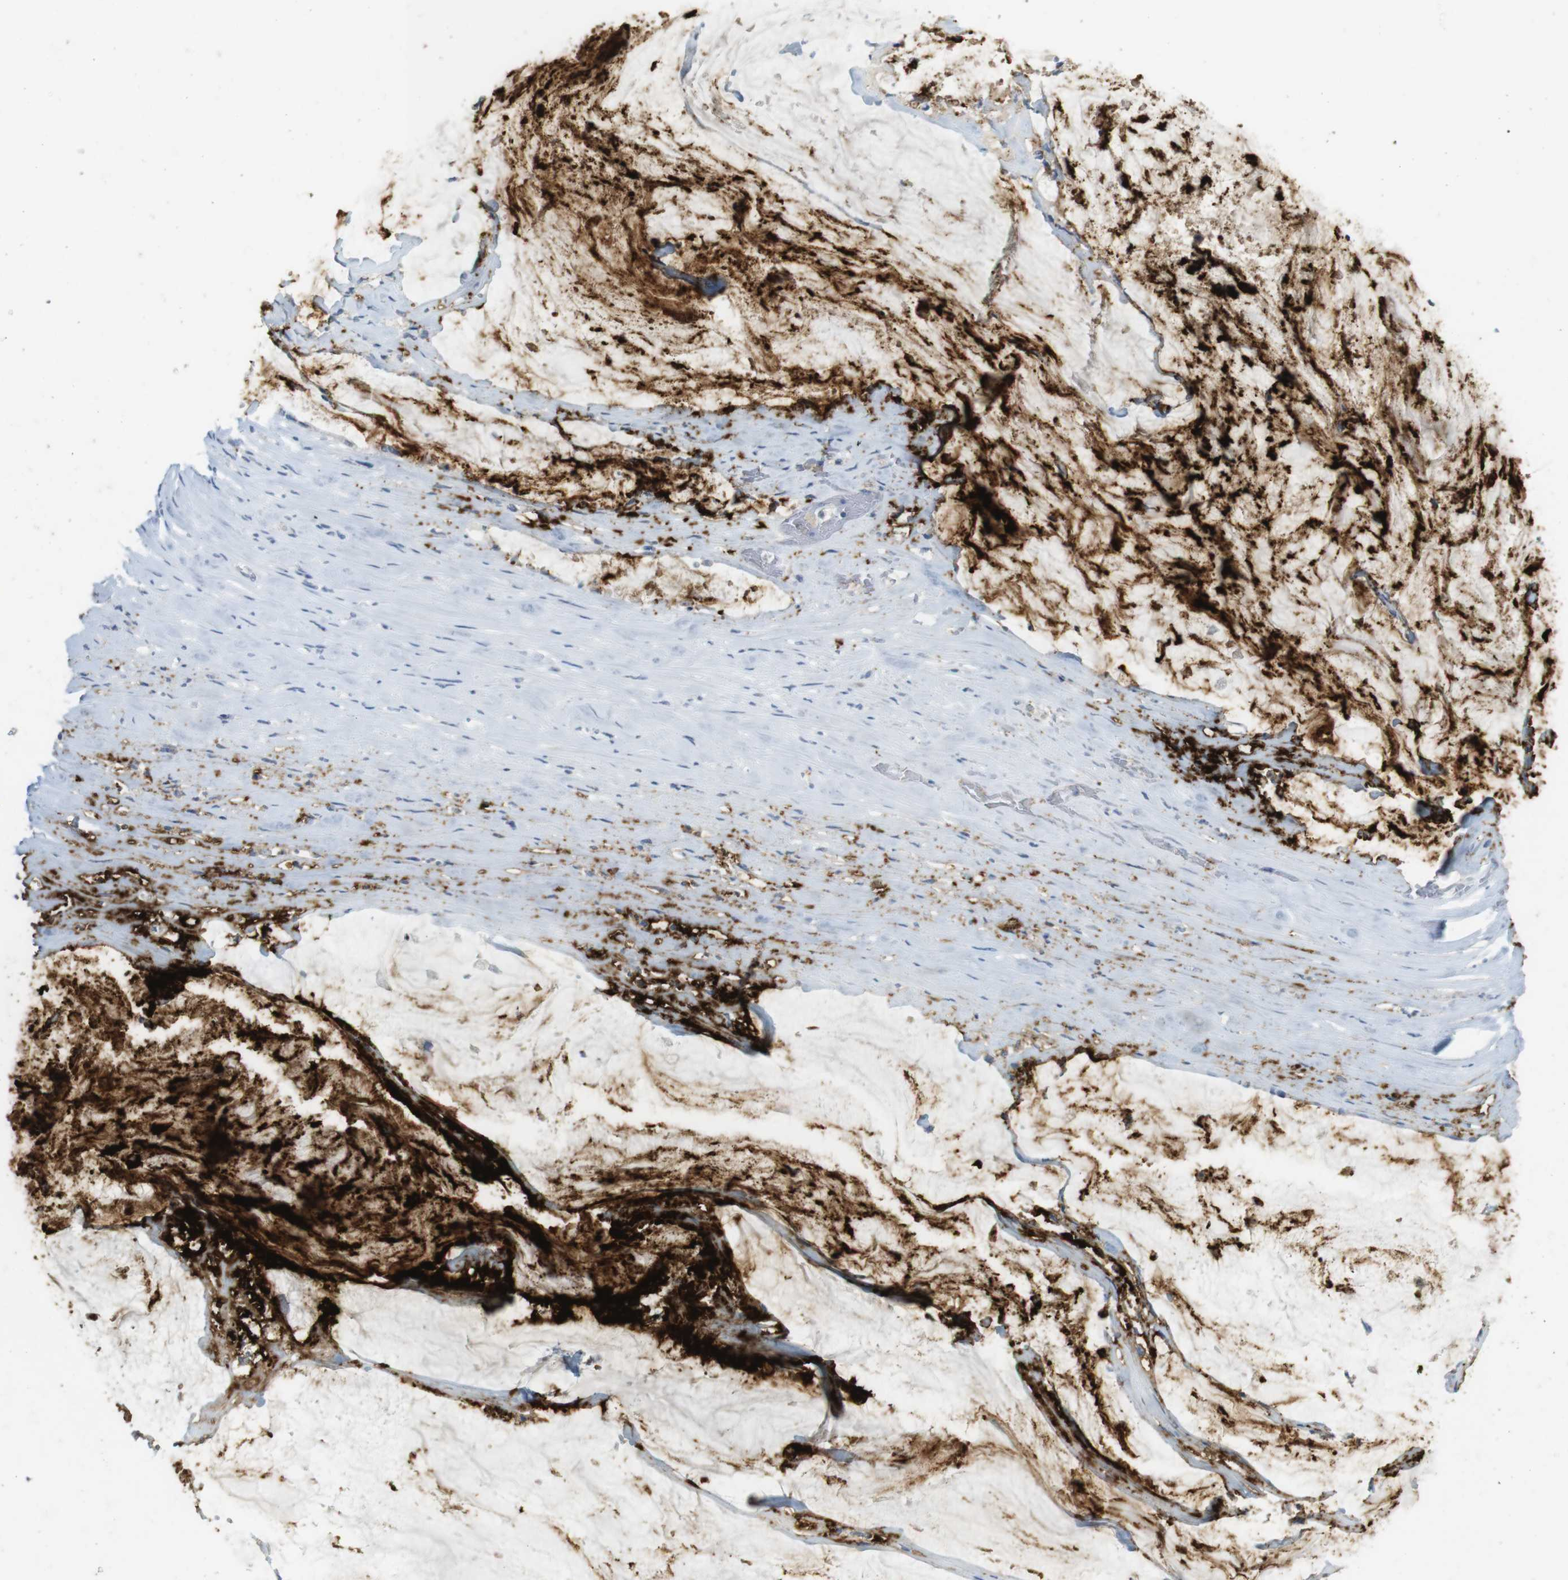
{"staining": {"intensity": "strong", "quantity": ">75%", "location": "cytoplasmic/membranous"}, "tissue": "pancreatic cancer", "cell_type": "Tumor cells", "image_type": "cancer", "snomed": [{"axis": "morphology", "description": "Adenocarcinoma, NOS"}, {"axis": "topography", "description": "Pancreas"}], "caption": "Immunohistochemistry (DAB) staining of pancreatic adenocarcinoma reveals strong cytoplasmic/membranous protein staining in about >75% of tumor cells.", "gene": "MUC5B", "patient": {"sex": "male", "age": 41}}